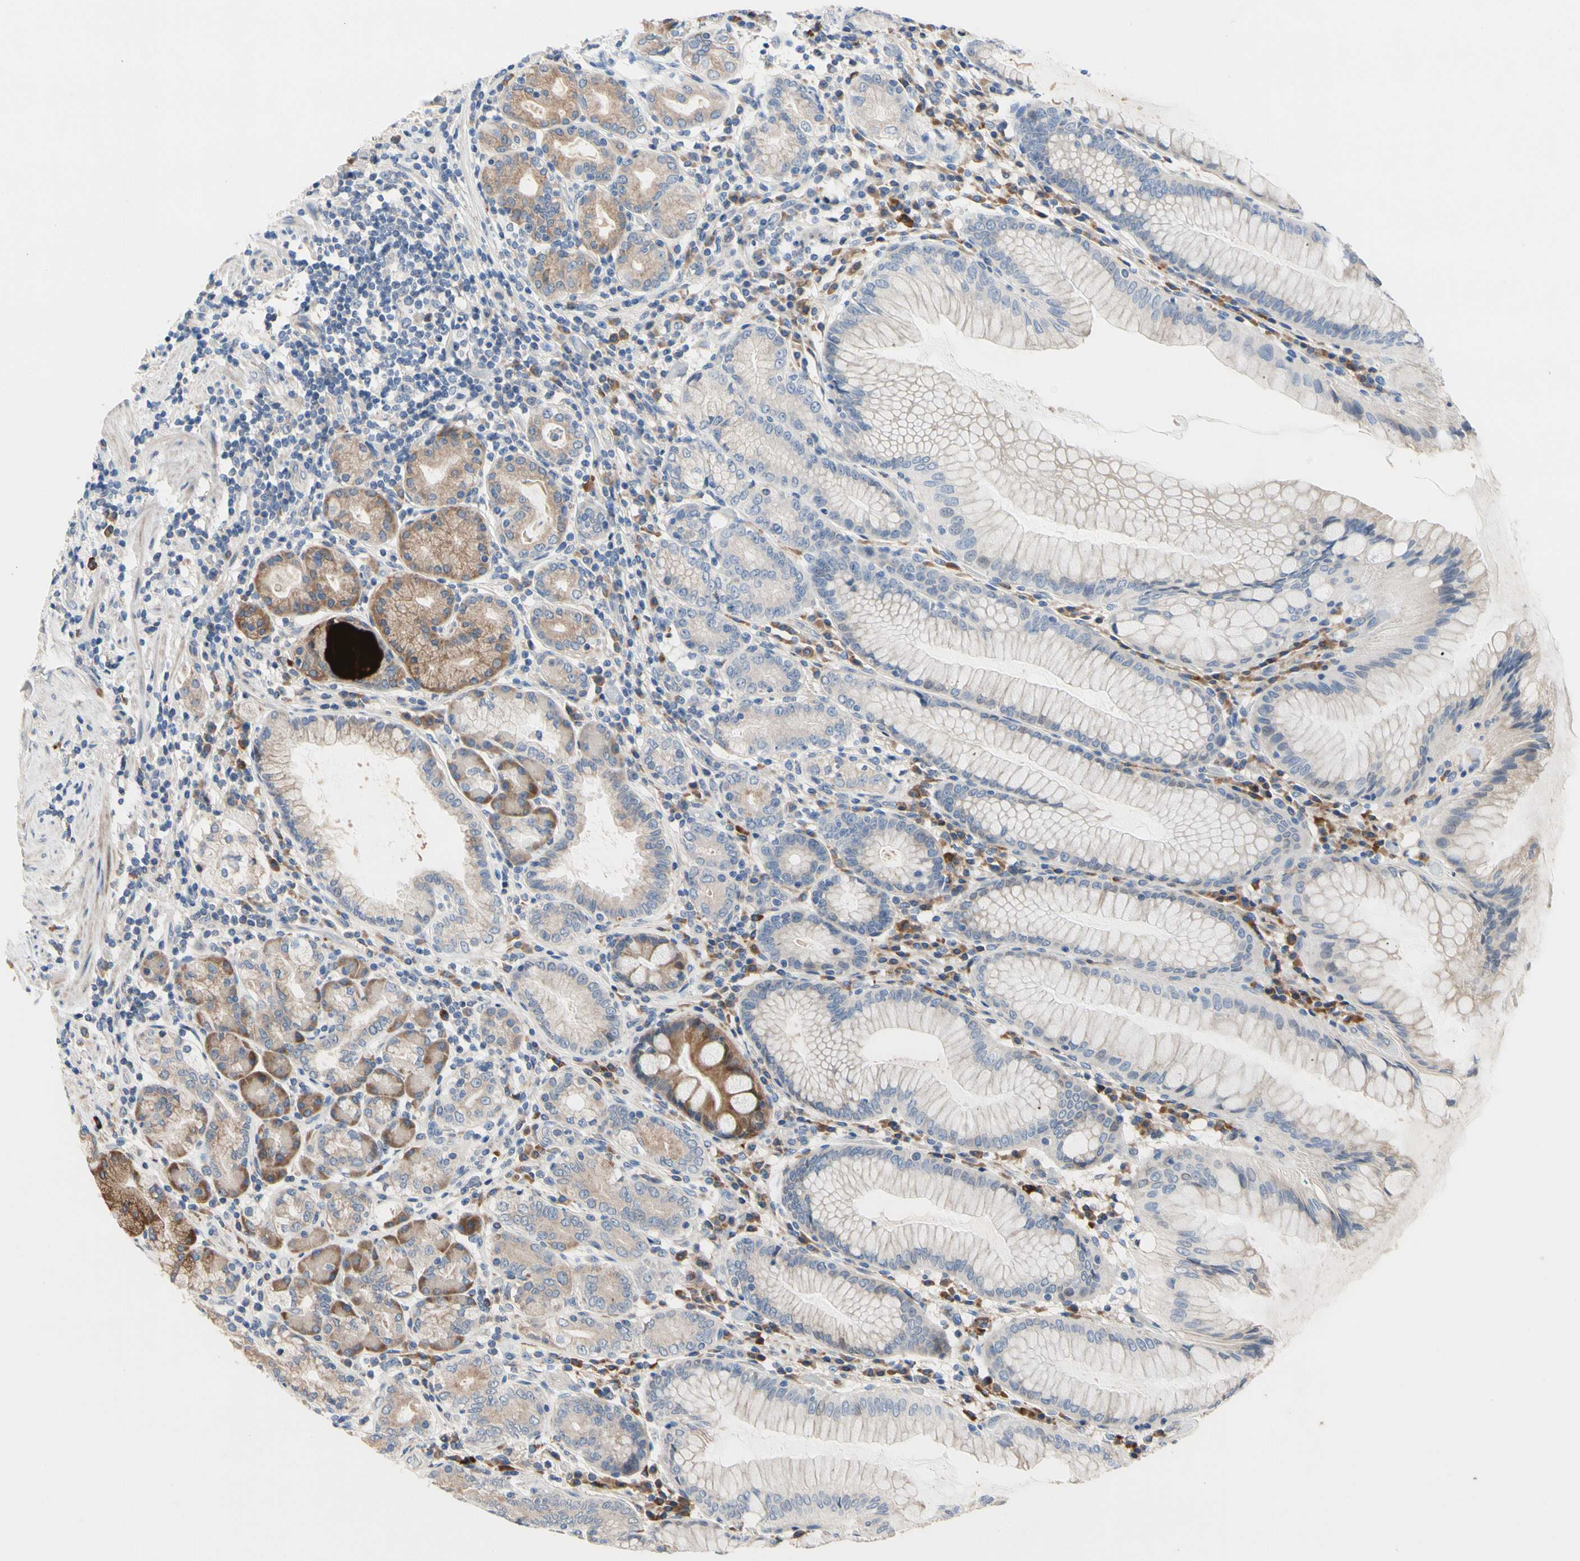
{"staining": {"intensity": "moderate", "quantity": "25%-75%", "location": "cytoplasmic/membranous"}, "tissue": "stomach", "cell_type": "Glandular cells", "image_type": "normal", "snomed": [{"axis": "morphology", "description": "Normal tissue, NOS"}, {"axis": "topography", "description": "Stomach, lower"}], "caption": "The micrograph reveals staining of normal stomach, revealing moderate cytoplasmic/membranous protein positivity (brown color) within glandular cells.", "gene": "TTC14", "patient": {"sex": "female", "age": 76}}